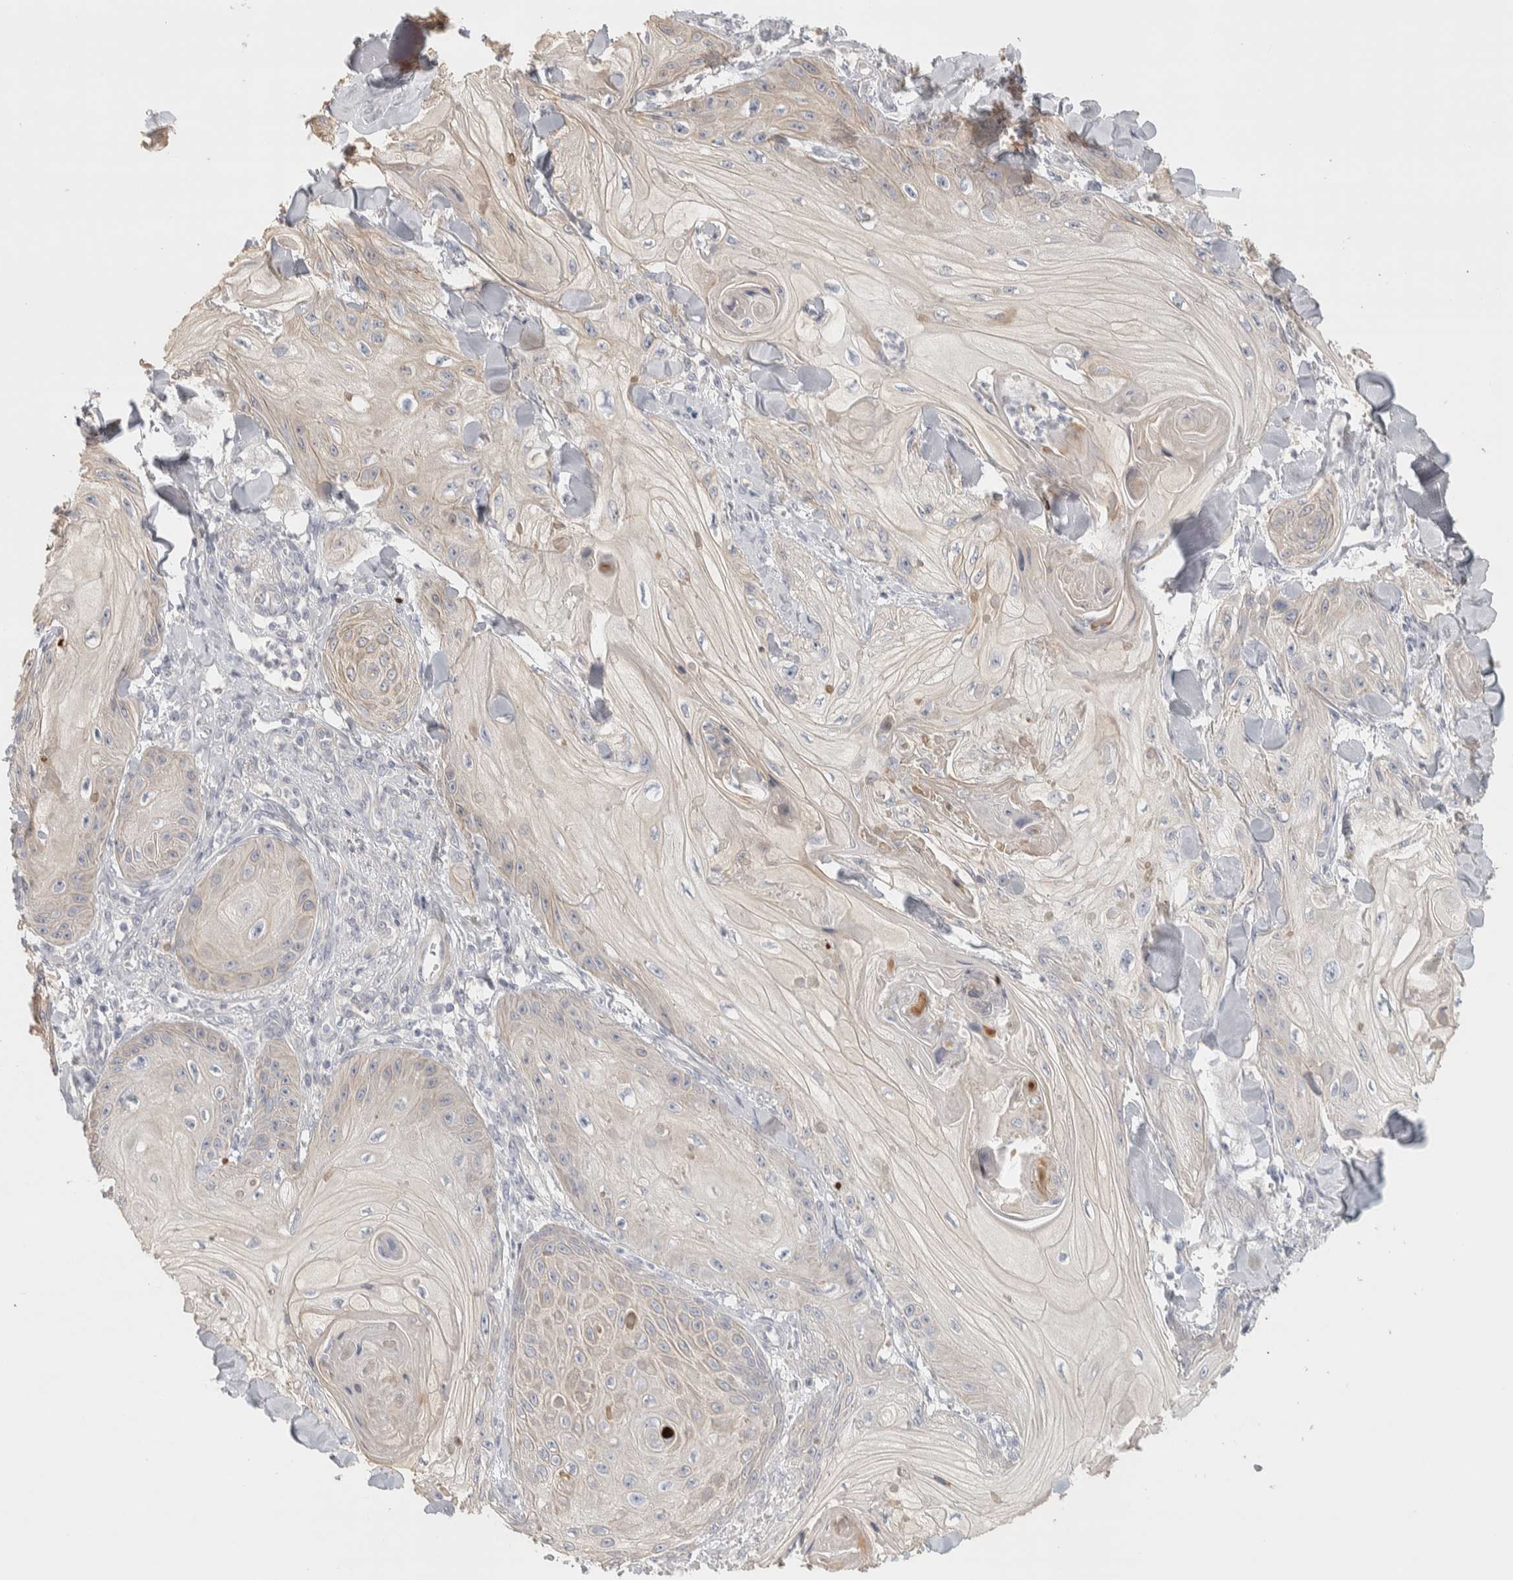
{"staining": {"intensity": "negative", "quantity": "none", "location": "none"}, "tissue": "skin cancer", "cell_type": "Tumor cells", "image_type": "cancer", "snomed": [{"axis": "morphology", "description": "Squamous cell carcinoma, NOS"}, {"axis": "topography", "description": "Skin"}], "caption": "A photomicrograph of skin cancer (squamous cell carcinoma) stained for a protein demonstrates no brown staining in tumor cells.", "gene": "DCXR", "patient": {"sex": "male", "age": 74}}